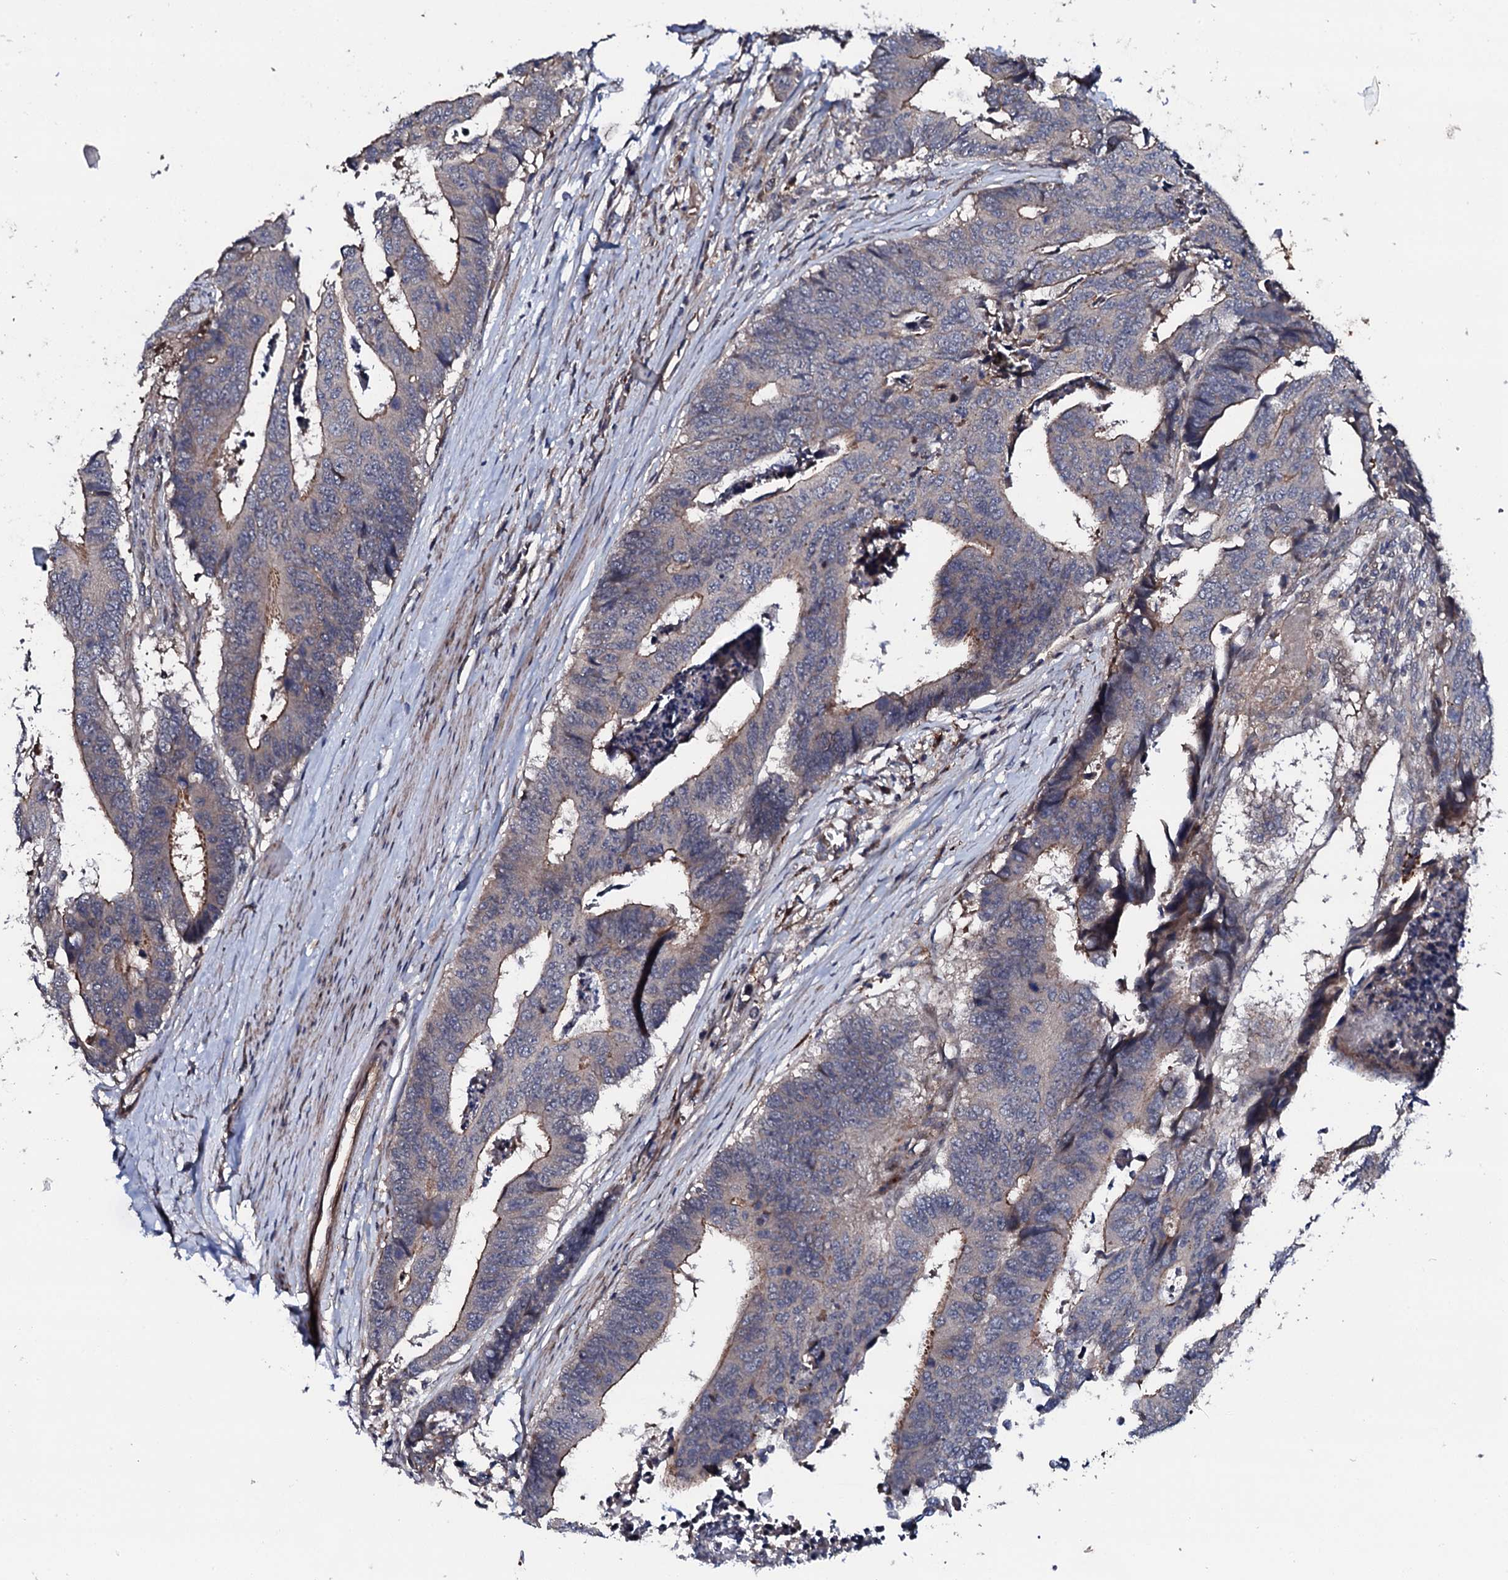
{"staining": {"intensity": "moderate", "quantity": "<25%", "location": "cytoplasmic/membranous"}, "tissue": "colorectal cancer", "cell_type": "Tumor cells", "image_type": "cancer", "snomed": [{"axis": "morphology", "description": "Adenocarcinoma, NOS"}, {"axis": "topography", "description": "Rectum"}], "caption": "Moderate cytoplasmic/membranous positivity for a protein is present in about <25% of tumor cells of adenocarcinoma (colorectal) using immunohistochemistry.", "gene": "CIAO2A", "patient": {"sex": "male", "age": 84}}